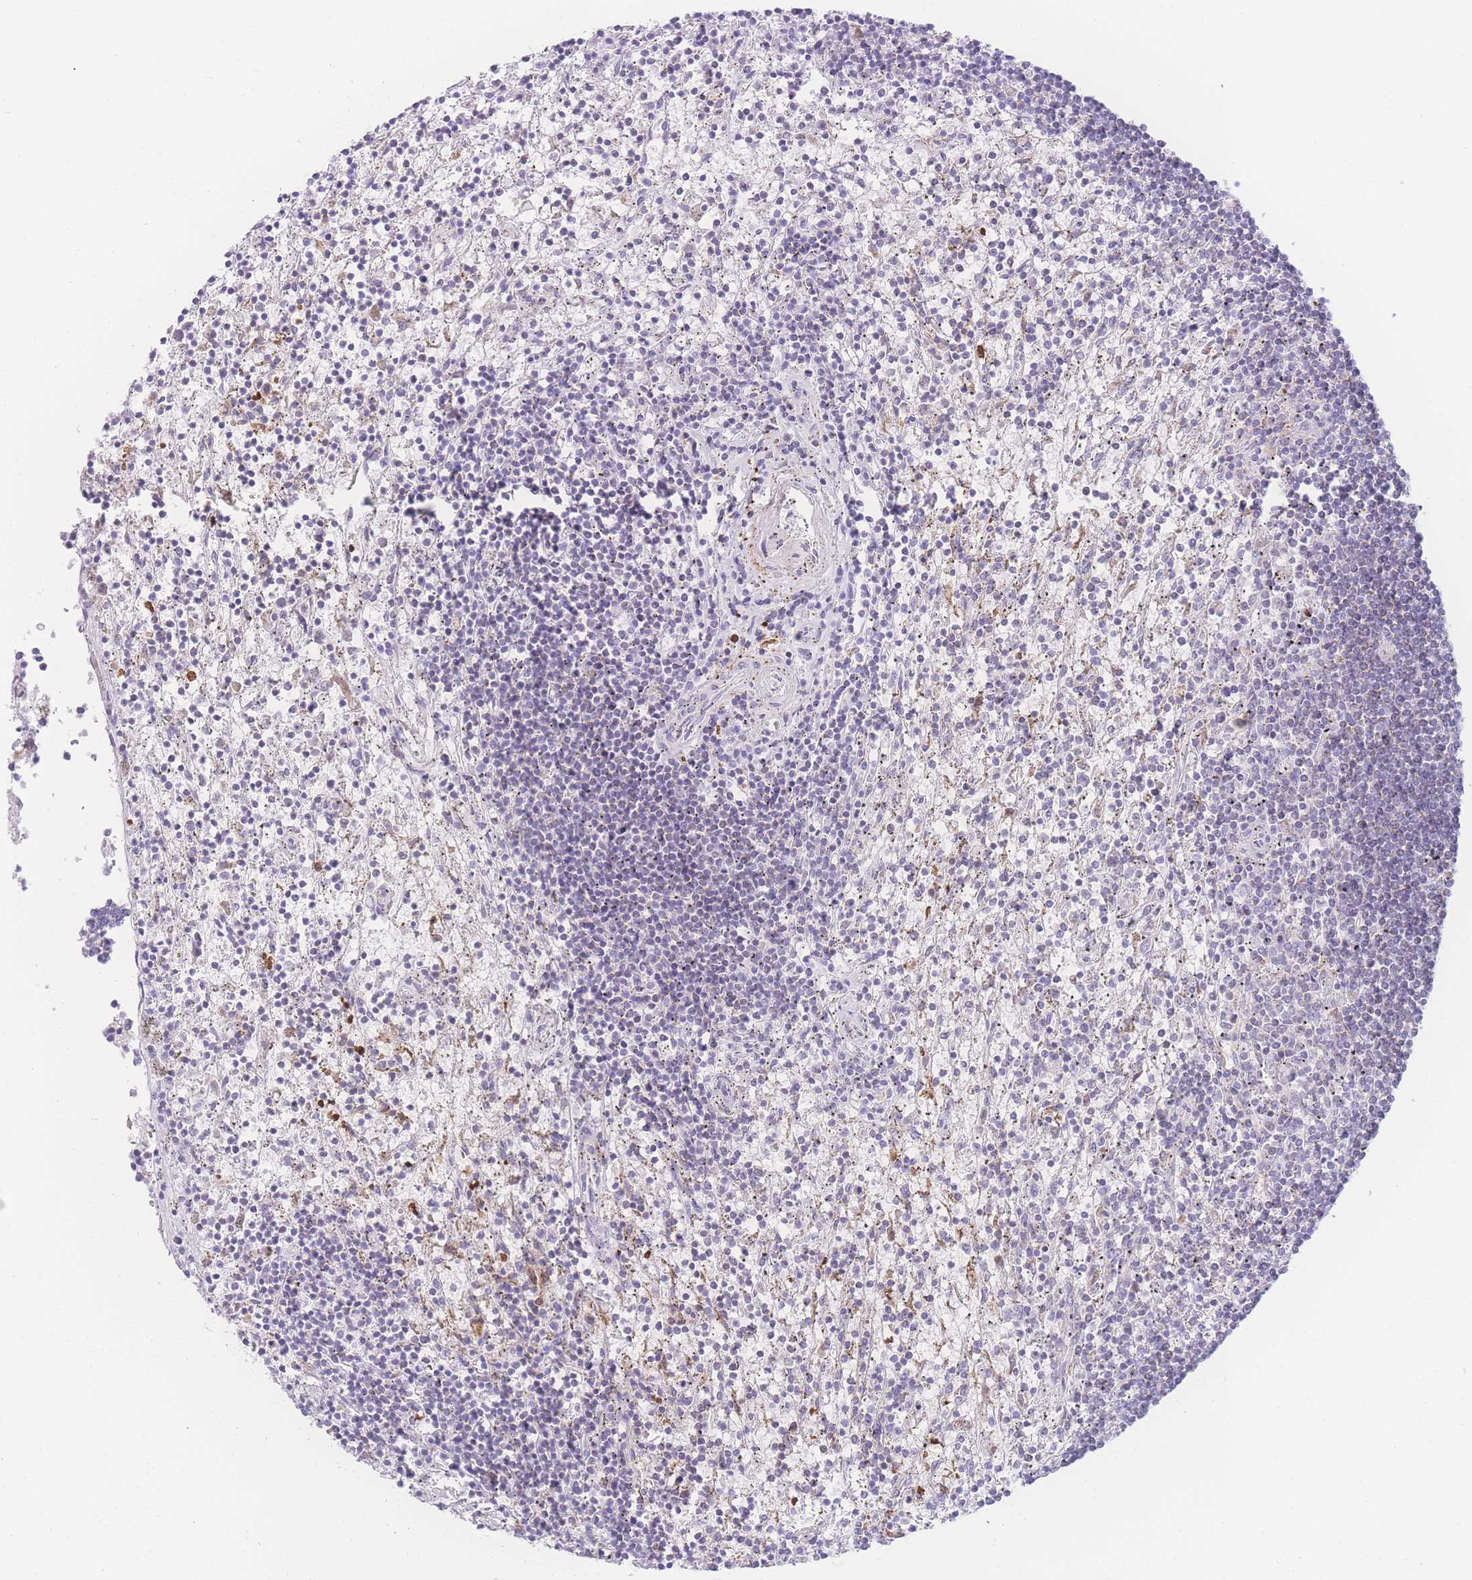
{"staining": {"intensity": "negative", "quantity": "none", "location": "none"}, "tissue": "lymphoma", "cell_type": "Tumor cells", "image_type": "cancer", "snomed": [{"axis": "morphology", "description": "Malignant lymphoma, non-Hodgkin's type, Low grade"}, {"axis": "topography", "description": "Spleen"}], "caption": "Immunohistochemistry photomicrograph of neoplastic tissue: lymphoma stained with DAB displays no significant protein expression in tumor cells.", "gene": "NBEAL1", "patient": {"sex": "male", "age": 76}}